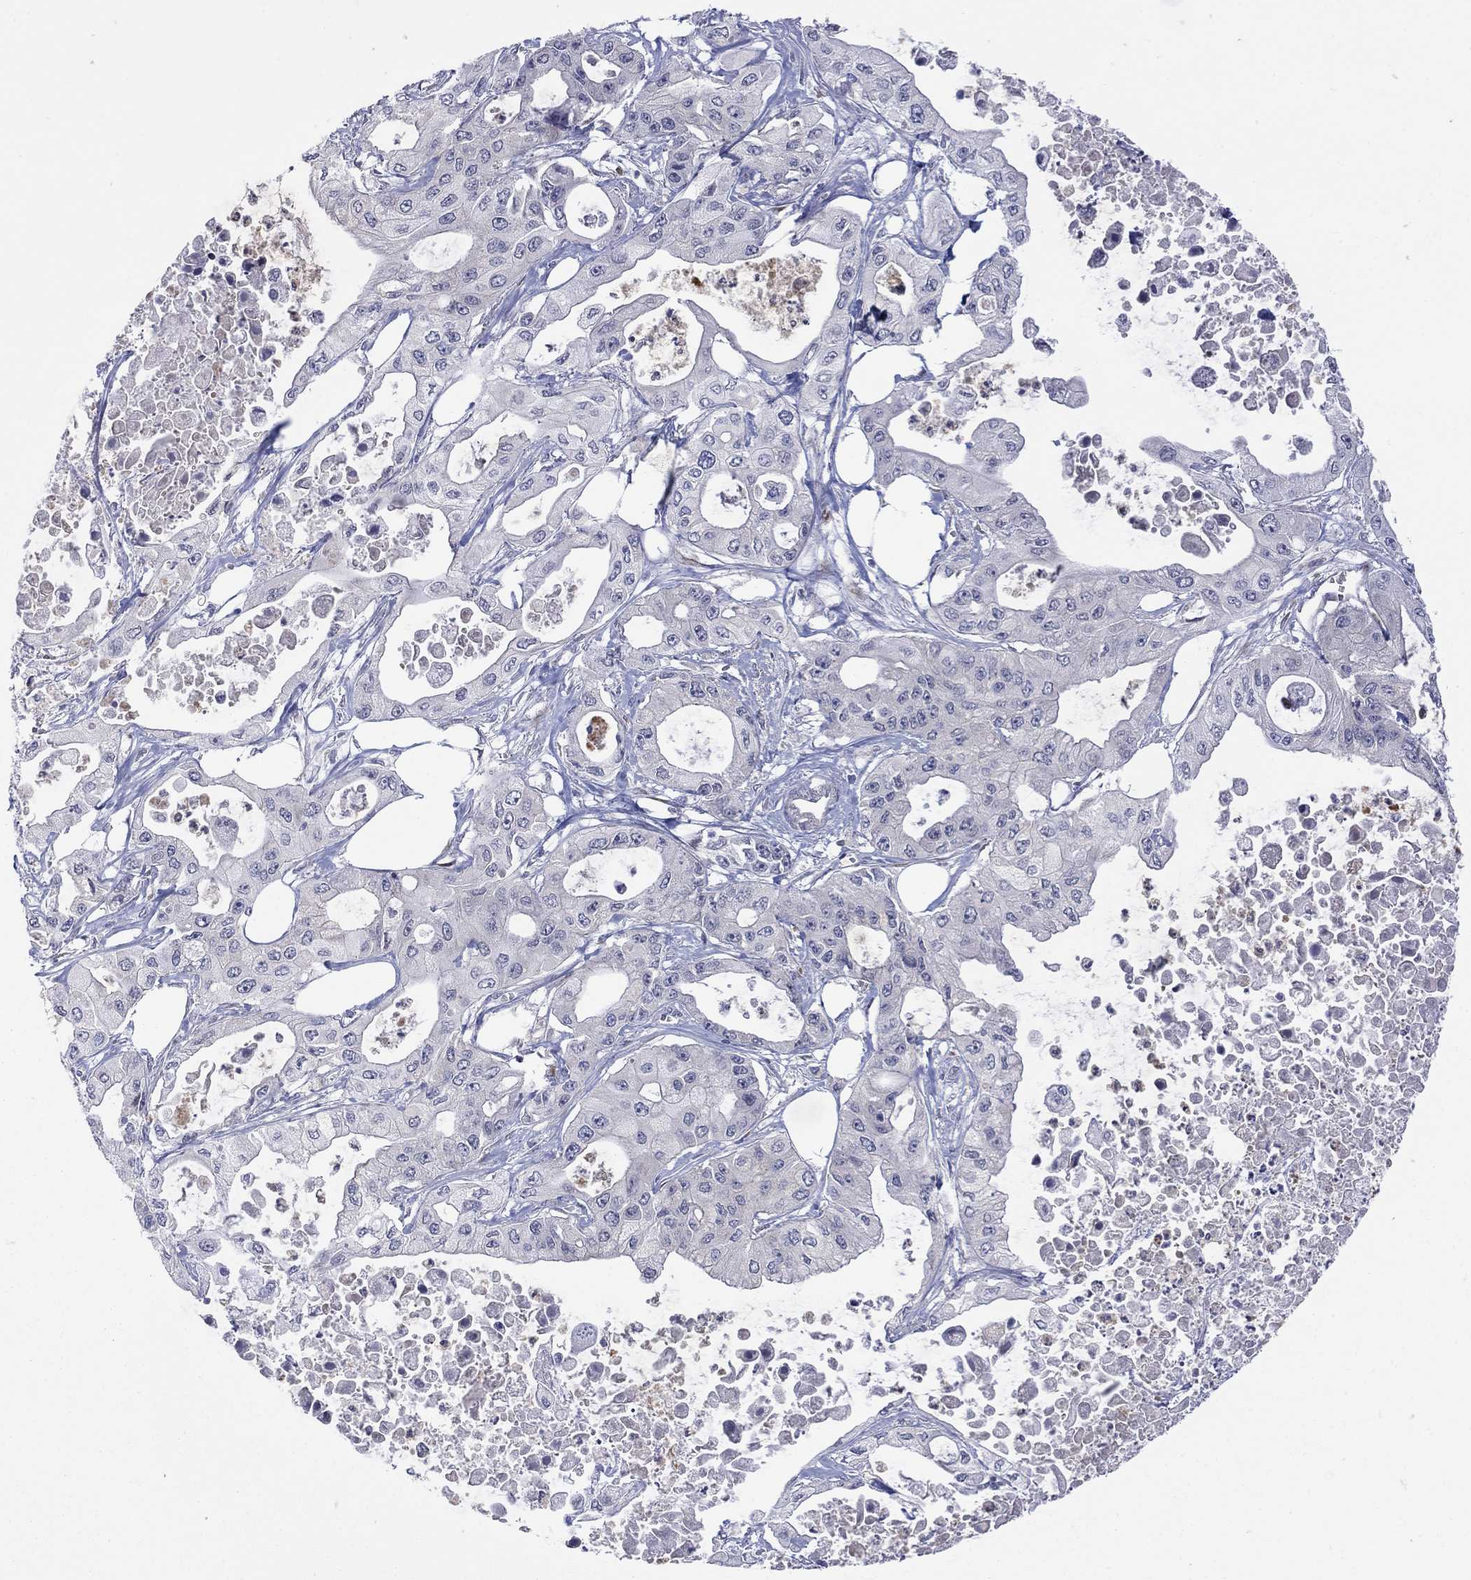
{"staining": {"intensity": "negative", "quantity": "none", "location": "none"}, "tissue": "pancreatic cancer", "cell_type": "Tumor cells", "image_type": "cancer", "snomed": [{"axis": "morphology", "description": "Adenocarcinoma, NOS"}, {"axis": "topography", "description": "Pancreas"}], "caption": "Tumor cells are negative for brown protein staining in pancreatic cancer. The staining is performed using DAB (3,3'-diaminobenzidine) brown chromogen with nuclei counter-stained in using hematoxylin.", "gene": "TTC21B", "patient": {"sex": "male", "age": 70}}